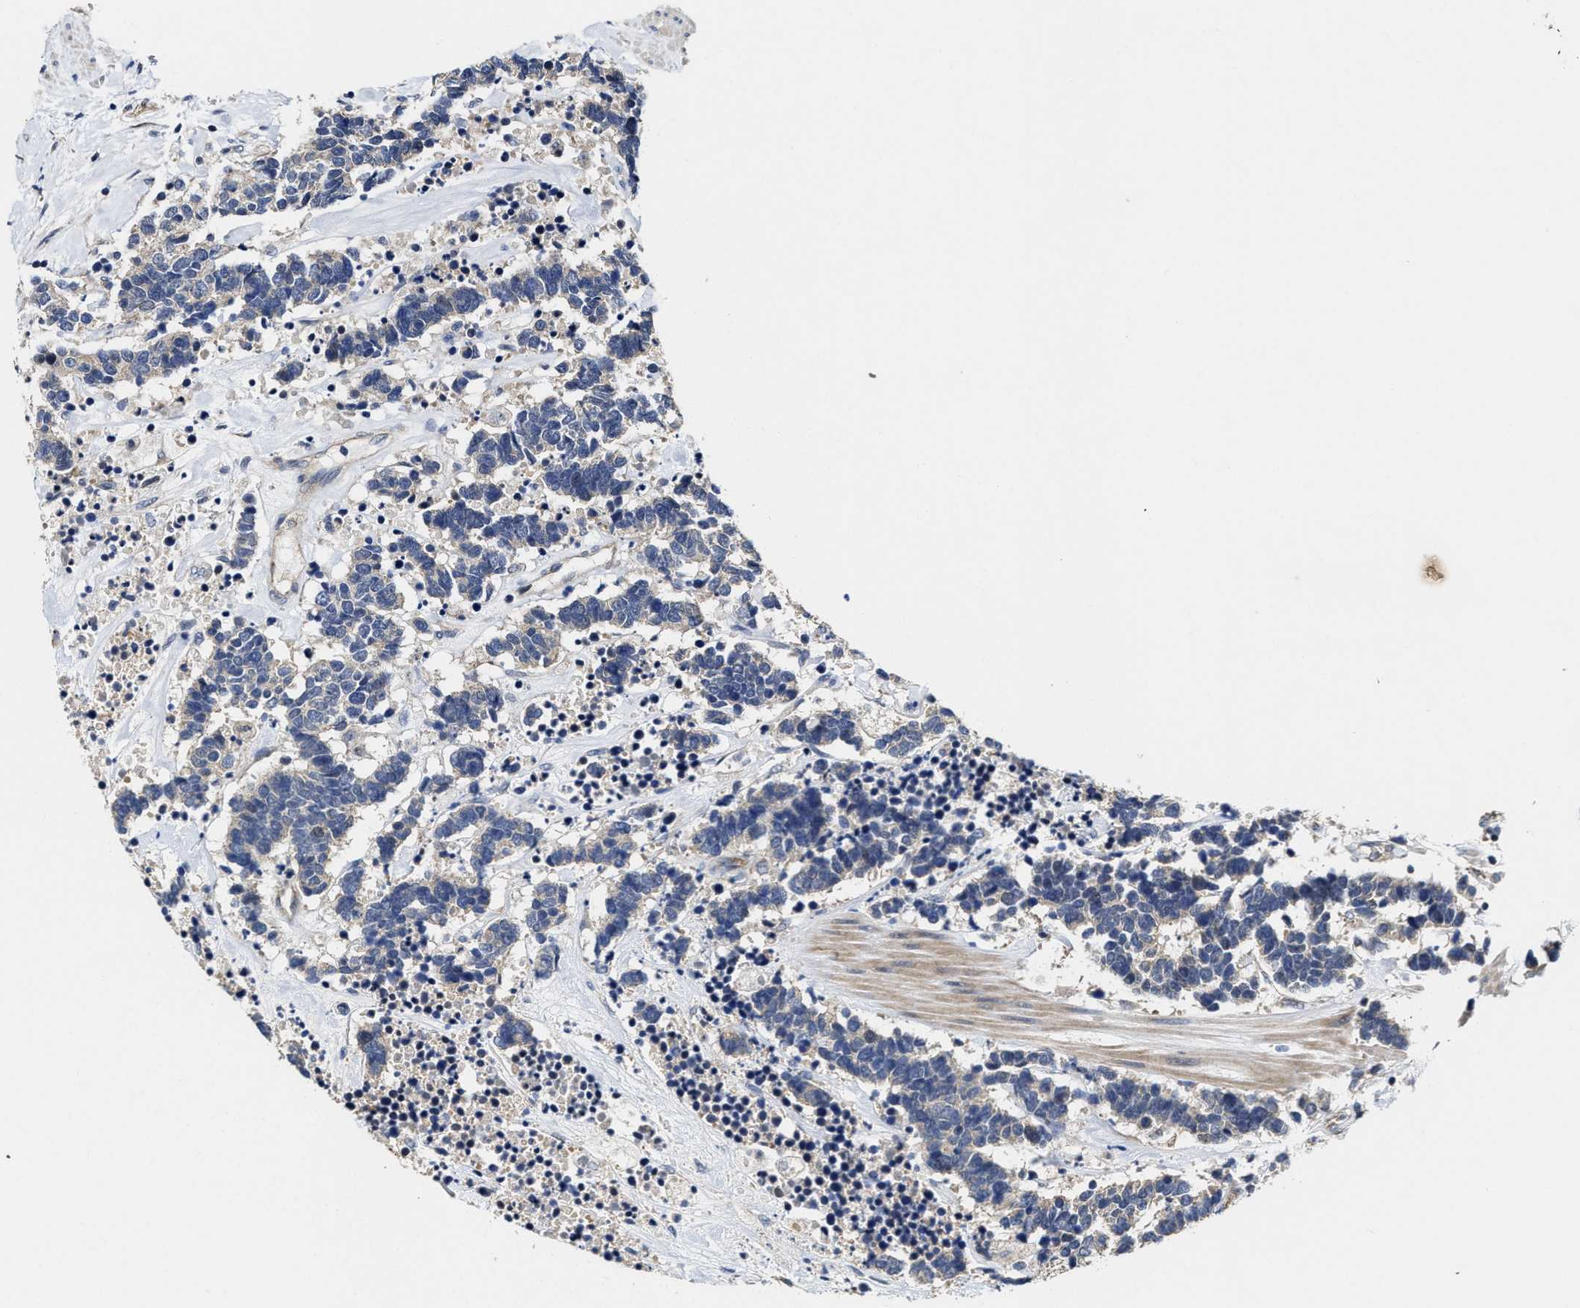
{"staining": {"intensity": "negative", "quantity": "none", "location": "none"}, "tissue": "carcinoid", "cell_type": "Tumor cells", "image_type": "cancer", "snomed": [{"axis": "morphology", "description": "Carcinoma, NOS"}, {"axis": "morphology", "description": "Carcinoid, malignant, NOS"}, {"axis": "topography", "description": "Urinary bladder"}], "caption": "Carcinoid was stained to show a protein in brown. There is no significant staining in tumor cells. (DAB (3,3'-diaminobenzidine) immunohistochemistry visualized using brightfield microscopy, high magnification).", "gene": "TRAF6", "patient": {"sex": "male", "age": 57}}